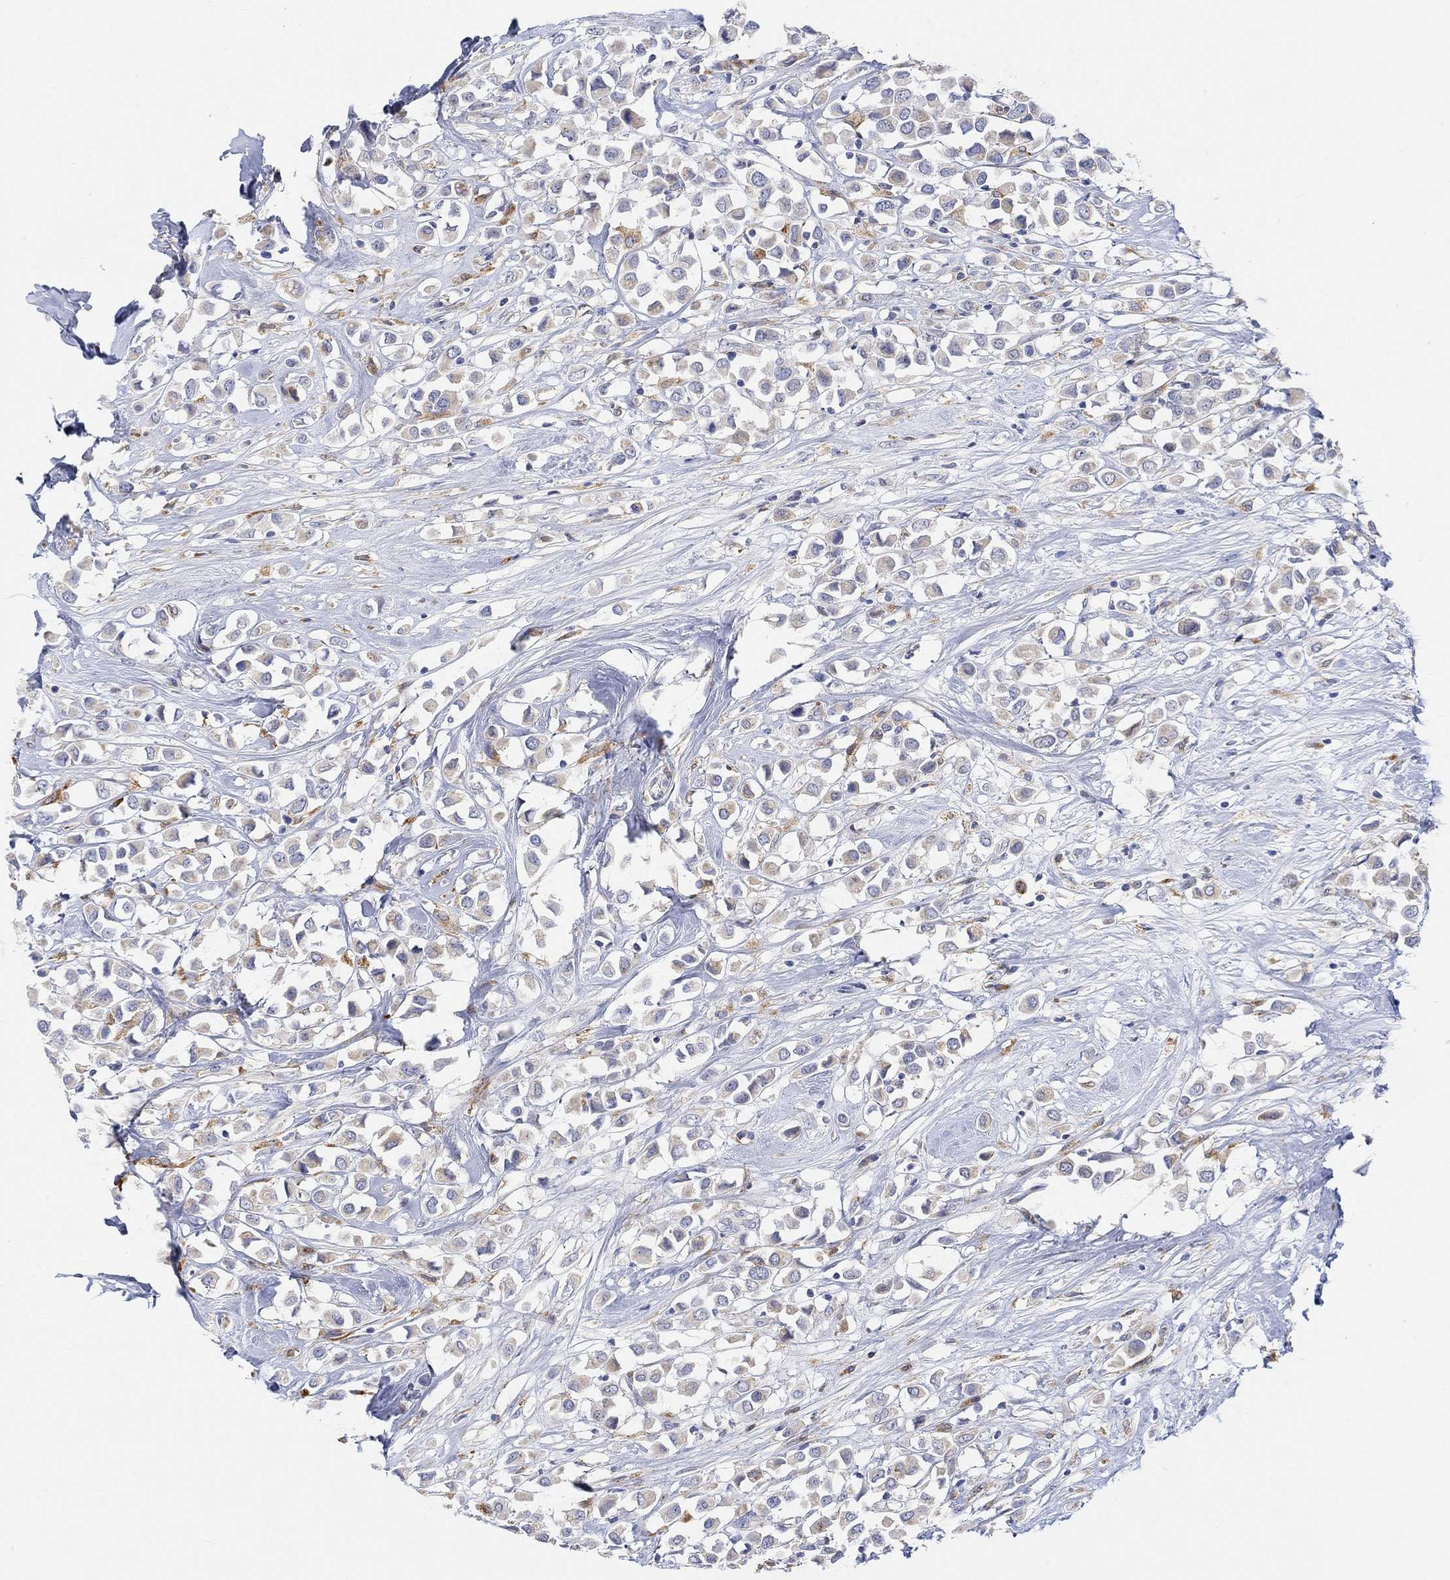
{"staining": {"intensity": "moderate", "quantity": "25%-75%", "location": "cytoplasmic/membranous"}, "tissue": "breast cancer", "cell_type": "Tumor cells", "image_type": "cancer", "snomed": [{"axis": "morphology", "description": "Duct carcinoma"}, {"axis": "topography", "description": "Breast"}], "caption": "Protein staining of infiltrating ductal carcinoma (breast) tissue reveals moderate cytoplasmic/membranous positivity in approximately 25%-75% of tumor cells.", "gene": "ACSL1", "patient": {"sex": "female", "age": 61}}